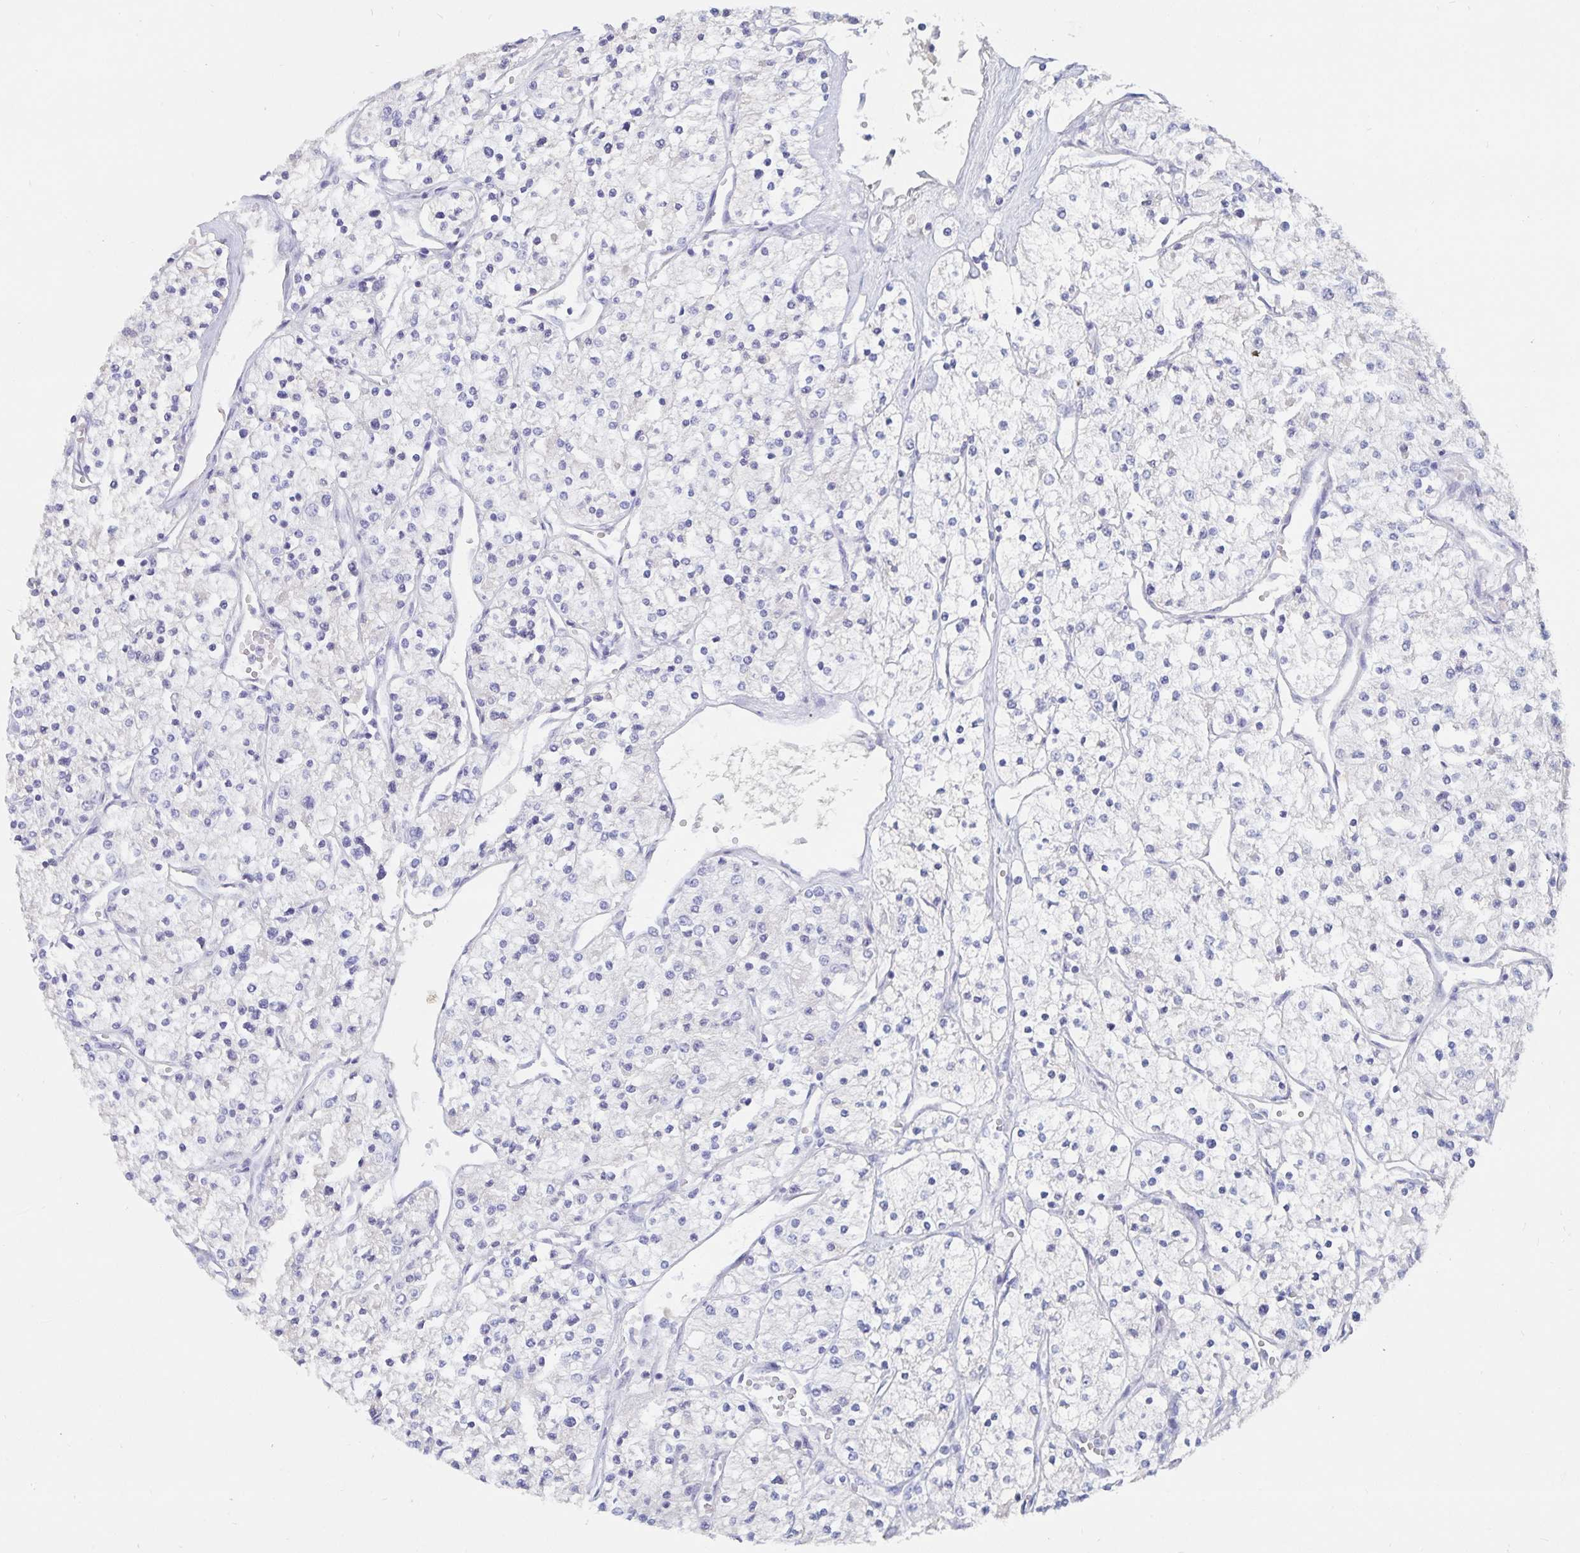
{"staining": {"intensity": "negative", "quantity": "none", "location": "none"}, "tissue": "renal cancer", "cell_type": "Tumor cells", "image_type": "cancer", "snomed": [{"axis": "morphology", "description": "Adenocarcinoma, NOS"}, {"axis": "topography", "description": "Kidney"}], "caption": "High magnification brightfield microscopy of renal adenocarcinoma stained with DAB (brown) and counterstained with hematoxylin (blue): tumor cells show no significant staining.", "gene": "CFAP69", "patient": {"sex": "male", "age": 80}}